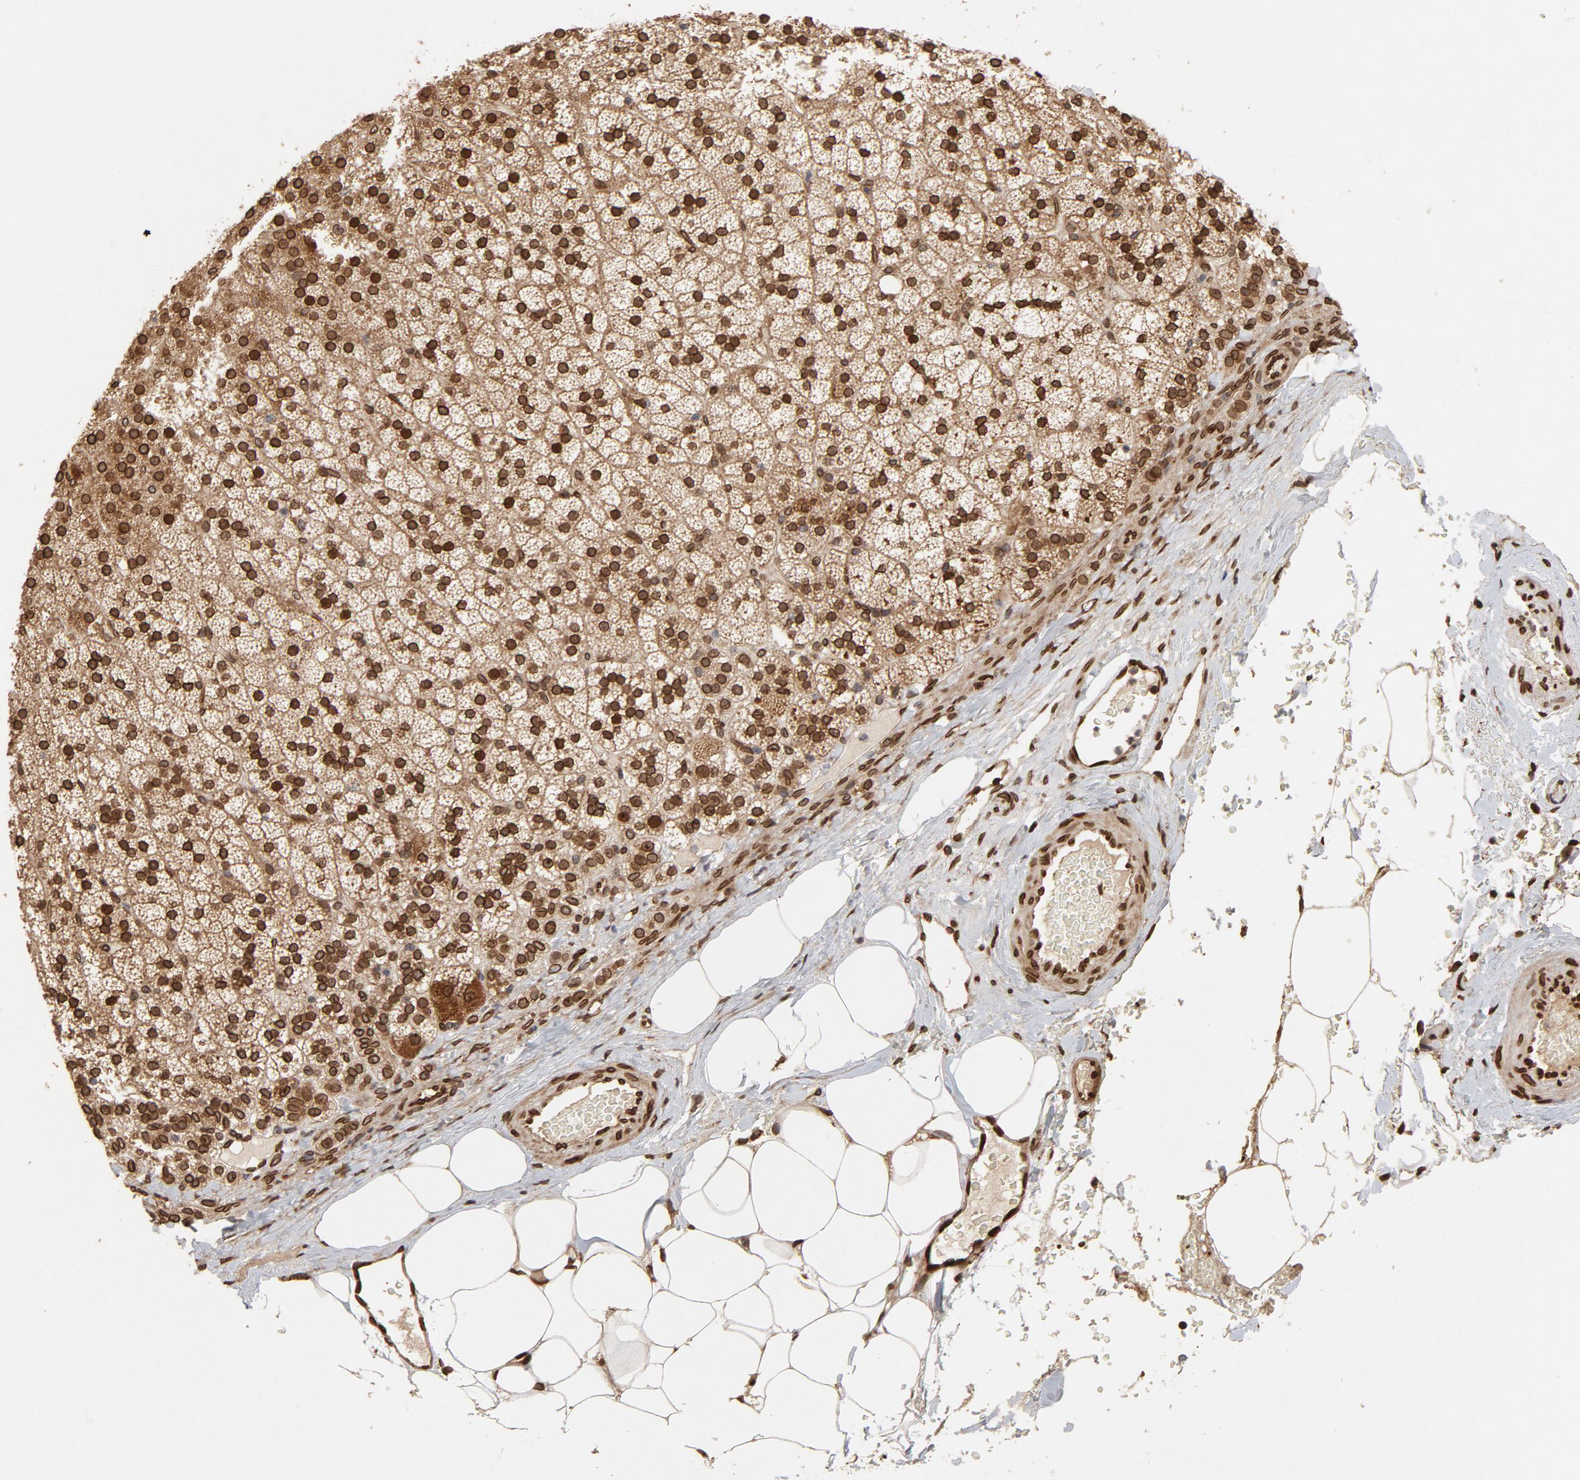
{"staining": {"intensity": "strong", "quantity": ">75%", "location": "cytoplasmic/membranous,nuclear"}, "tissue": "adrenal gland", "cell_type": "Glandular cells", "image_type": "normal", "snomed": [{"axis": "morphology", "description": "Normal tissue, NOS"}, {"axis": "topography", "description": "Adrenal gland"}], "caption": "This is an image of immunohistochemistry staining of unremarkable adrenal gland, which shows strong staining in the cytoplasmic/membranous,nuclear of glandular cells.", "gene": "LMNA", "patient": {"sex": "male", "age": 35}}